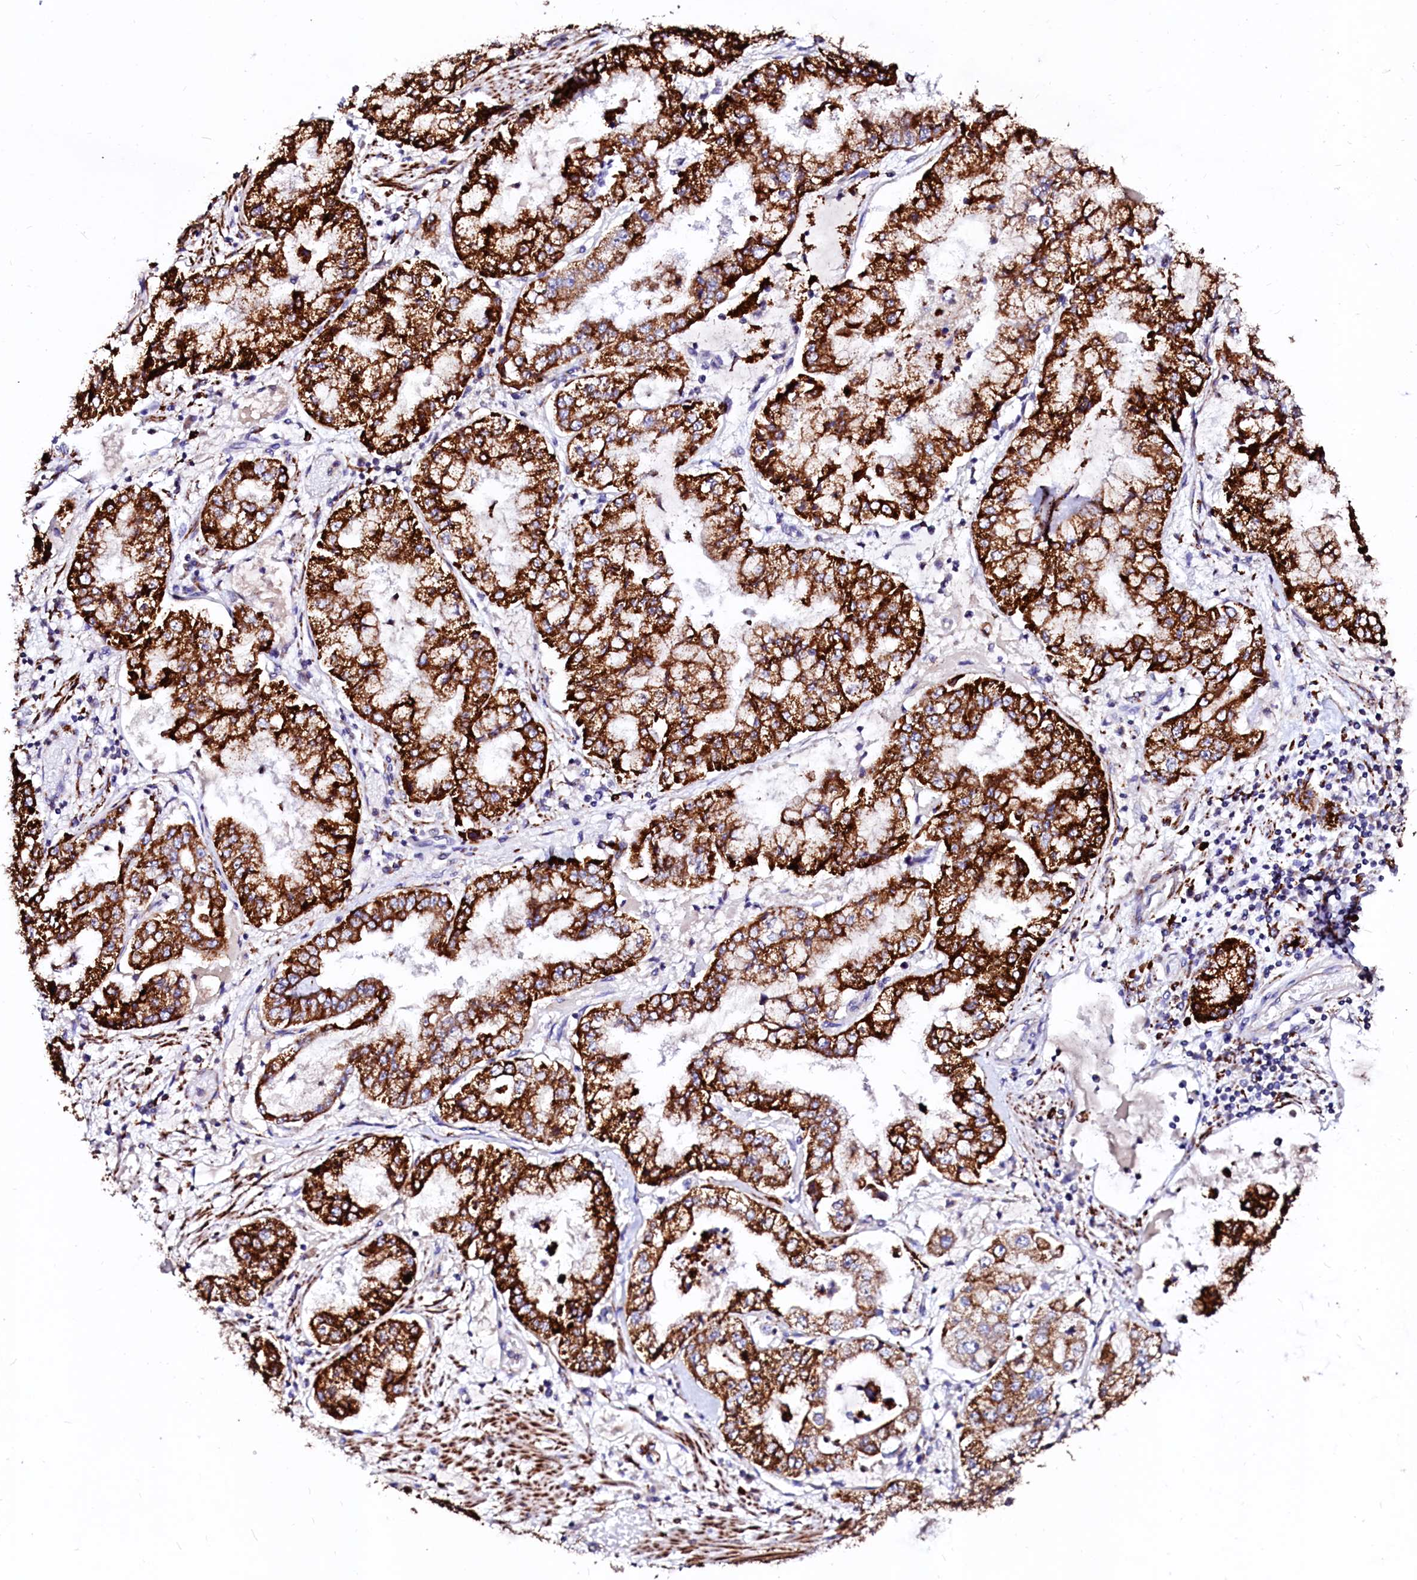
{"staining": {"intensity": "strong", "quantity": ">75%", "location": "cytoplasmic/membranous"}, "tissue": "stomach cancer", "cell_type": "Tumor cells", "image_type": "cancer", "snomed": [{"axis": "morphology", "description": "Adenocarcinoma, NOS"}, {"axis": "topography", "description": "Stomach"}], "caption": "A brown stain shows strong cytoplasmic/membranous expression of a protein in human adenocarcinoma (stomach) tumor cells. The staining was performed using DAB (3,3'-diaminobenzidine), with brown indicating positive protein expression. Nuclei are stained blue with hematoxylin.", "gene": "MAOB", "patient": {"sex": "male", "age": 76}}